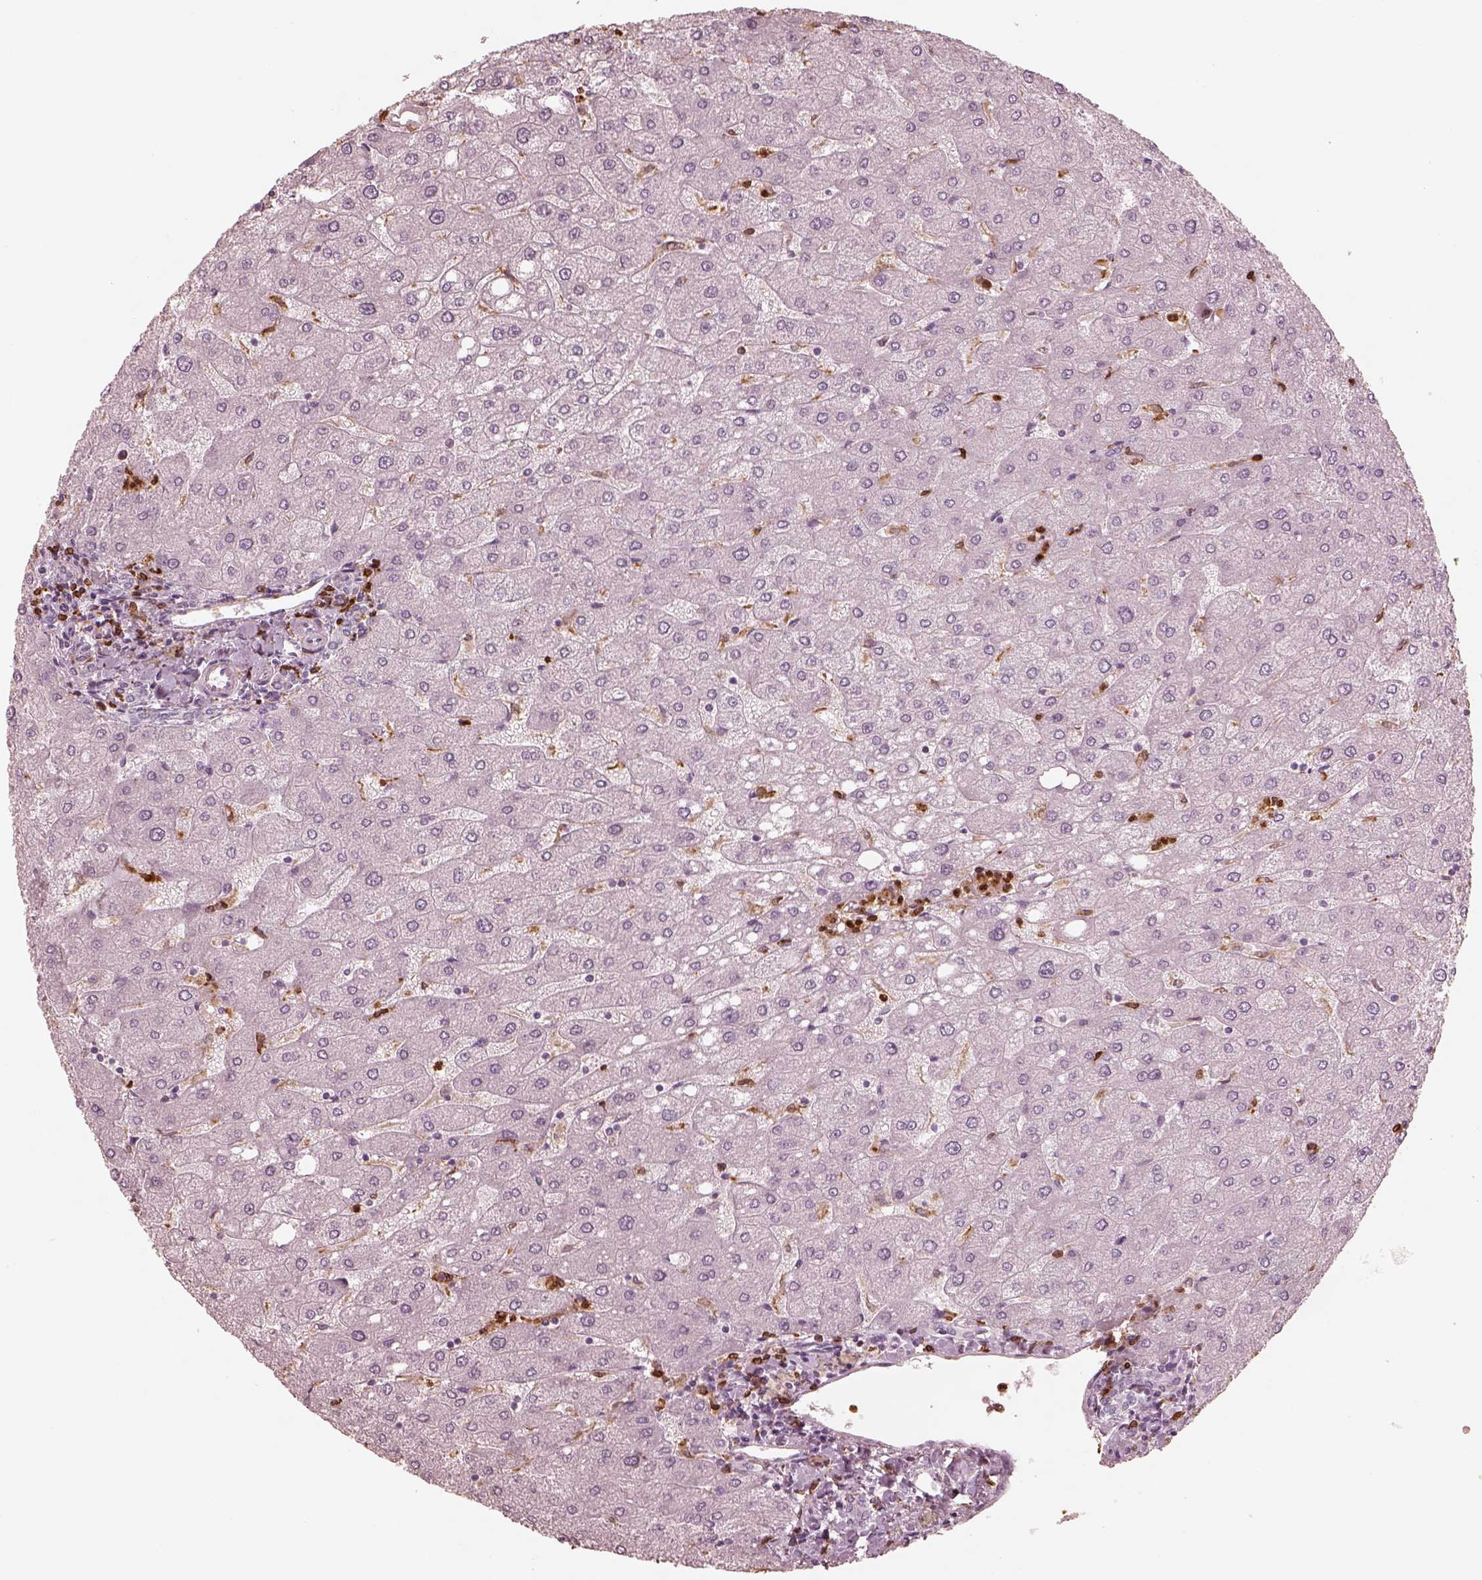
{"staining": {"intensity": "negative", "quantity": "none", "location": "none"}, "tissue": "liver", "cell_type": "Cholangiocytes", "image_type": "normal", "snomed": [{"axis": "morphology", "description": "Normal tissue, NOS"}, {"axis": "topography", "description": "Liver"}], "caption": "This is an immunohistochemistry (IHC) image of benign human liver. There is no expression in cholangiocytes.", "gene": "ALOX5", "patient": {"sex": "male", "age": 67}}